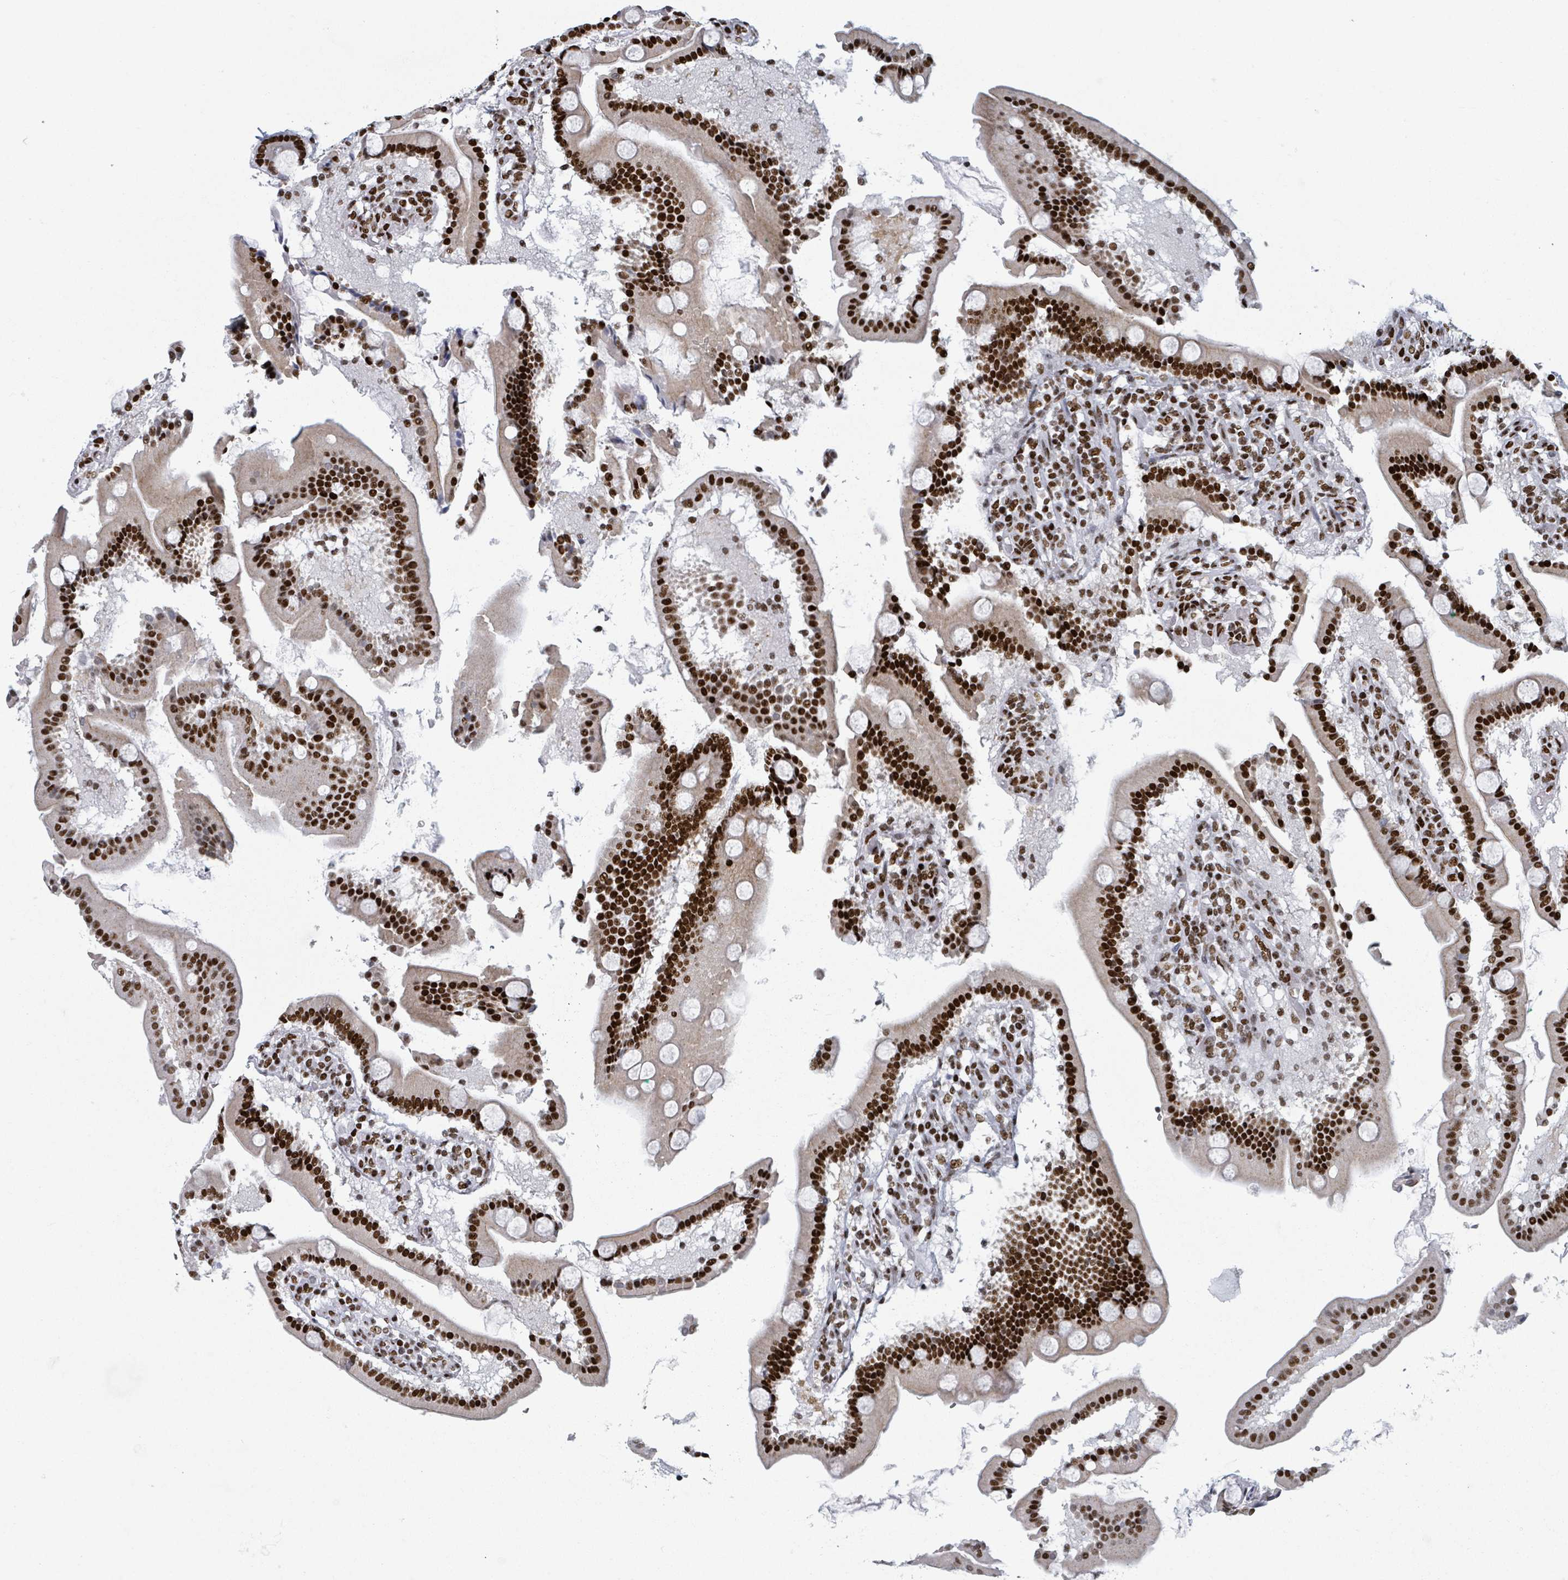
{"staining": {"intensity": "strong", "quantity": ">75%", "location": "nuclear"}, "tissue": "duodenum", "cell_type": "Glandular cells", "image_type": "normal", "snomed": [{"axis": "morphology", "description": "Normal tissue, NOS"}, {"axis": "topography", "description": "Duodenum"}], "caption": "Immunohistochemistry (IHC) histopathology image of unremarkable human duodenum stained for a protein (brown), which demonstrates high levels of strong nuclear staining in approximately >75% of glandular cells.", "gene": "DHX16", "patient": {"sex": "male", "age": 55}}